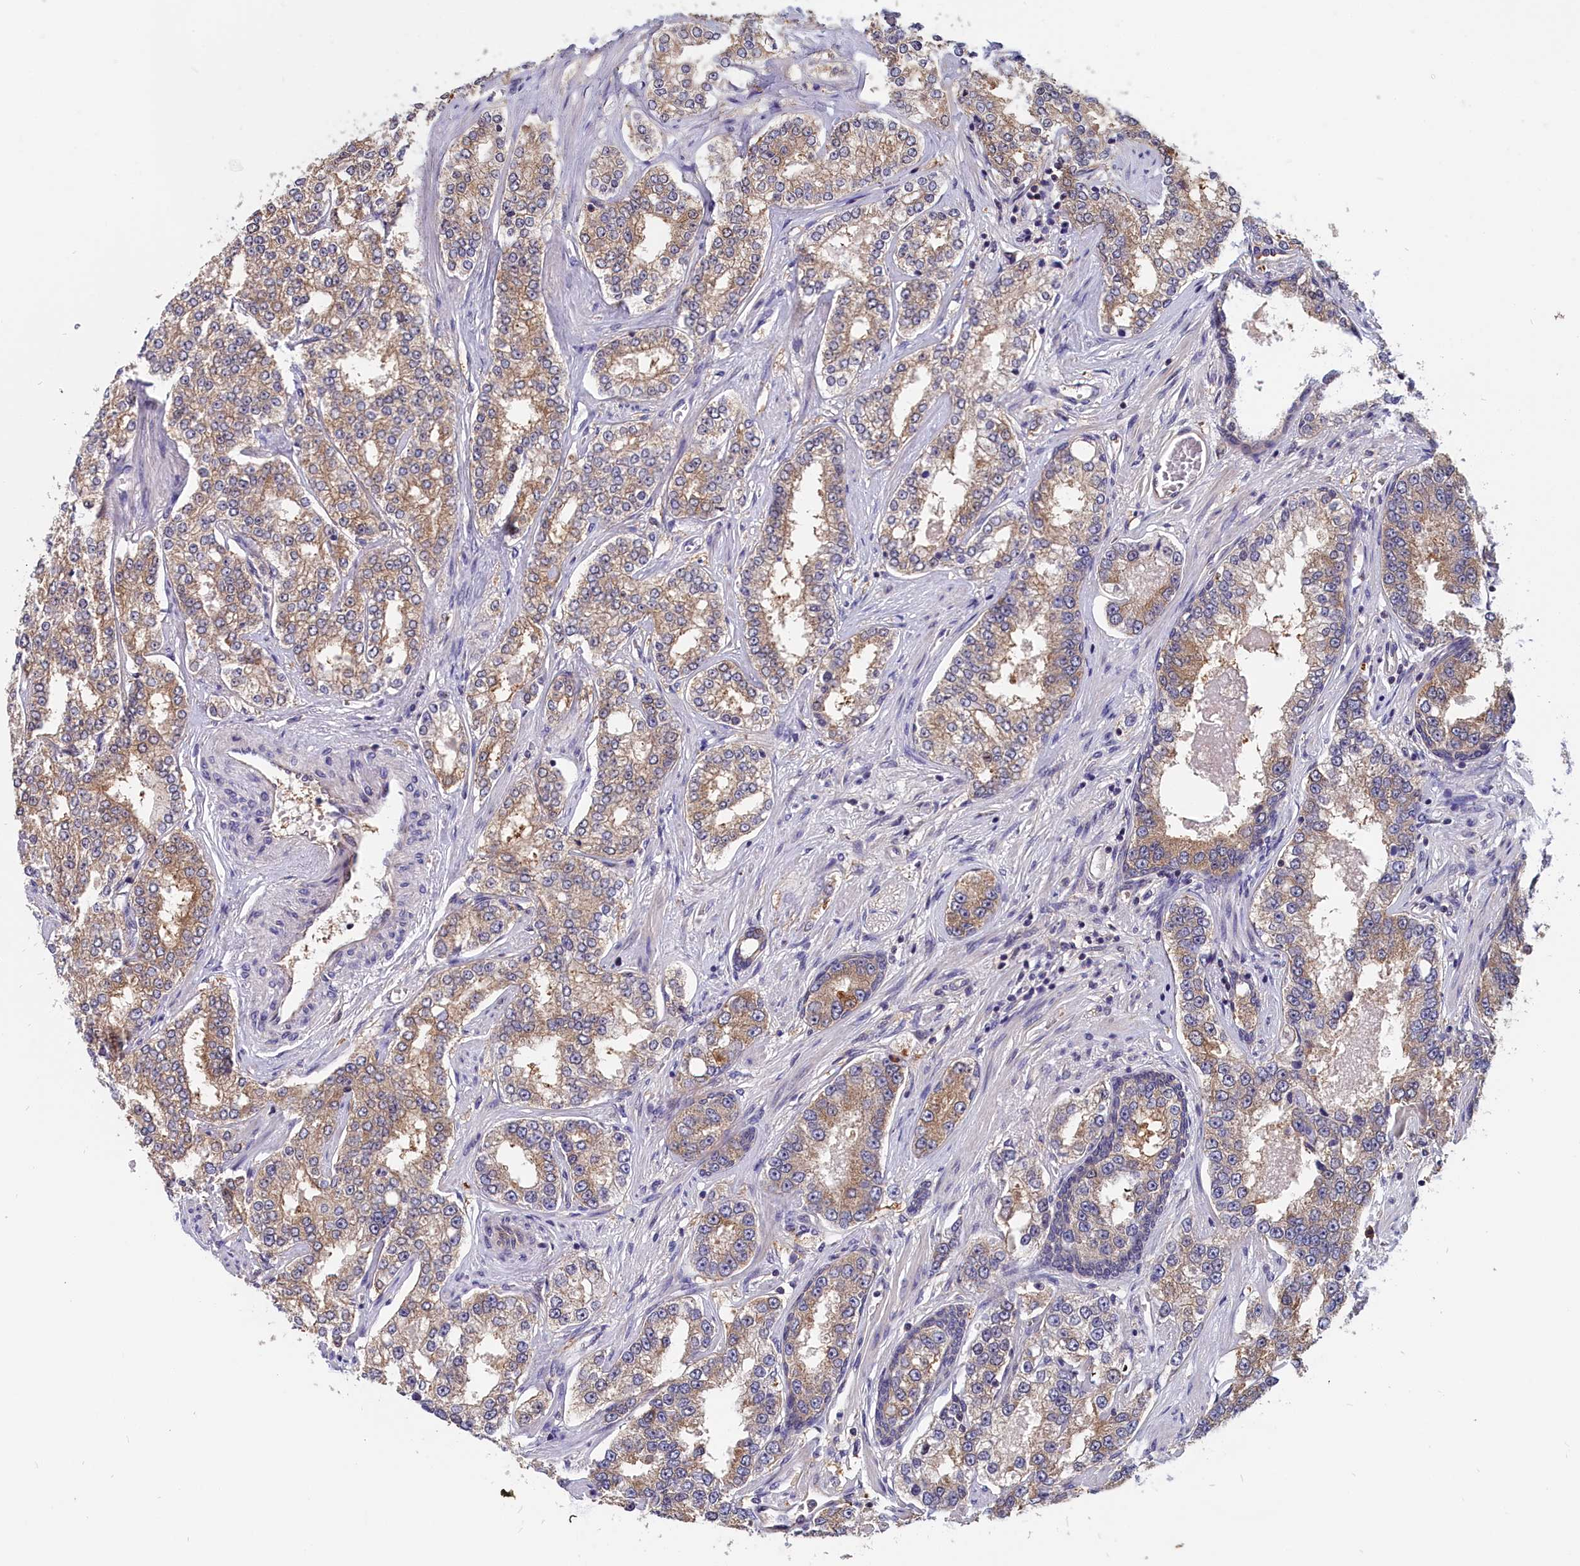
{"staining": {"intensity": "moderate", "quantity": "25%-75%", "location": "cytoplasmic/membranous"}, "tissue": "prostate cancer", "cell_type": "Tumor cells", "image_type": "cancer", "snomed": [{"axis": "morphology", "description": "Normal tissue, NOS"}, {"axis": "morphology", "description": "Adenocarcinoma, High grade"}, {"axis": "topography", "description": "Prostate"}], "caption": "Brown immunohistochemical staining in prostate cancer (high-grade adenocarcinoma) demonstrates moderate cytoplasmic/membranous expression in approximately 25%-75% of tumor cells.", "gene": "ABCC8", "patient": {"sex": "male", "age": 83}}